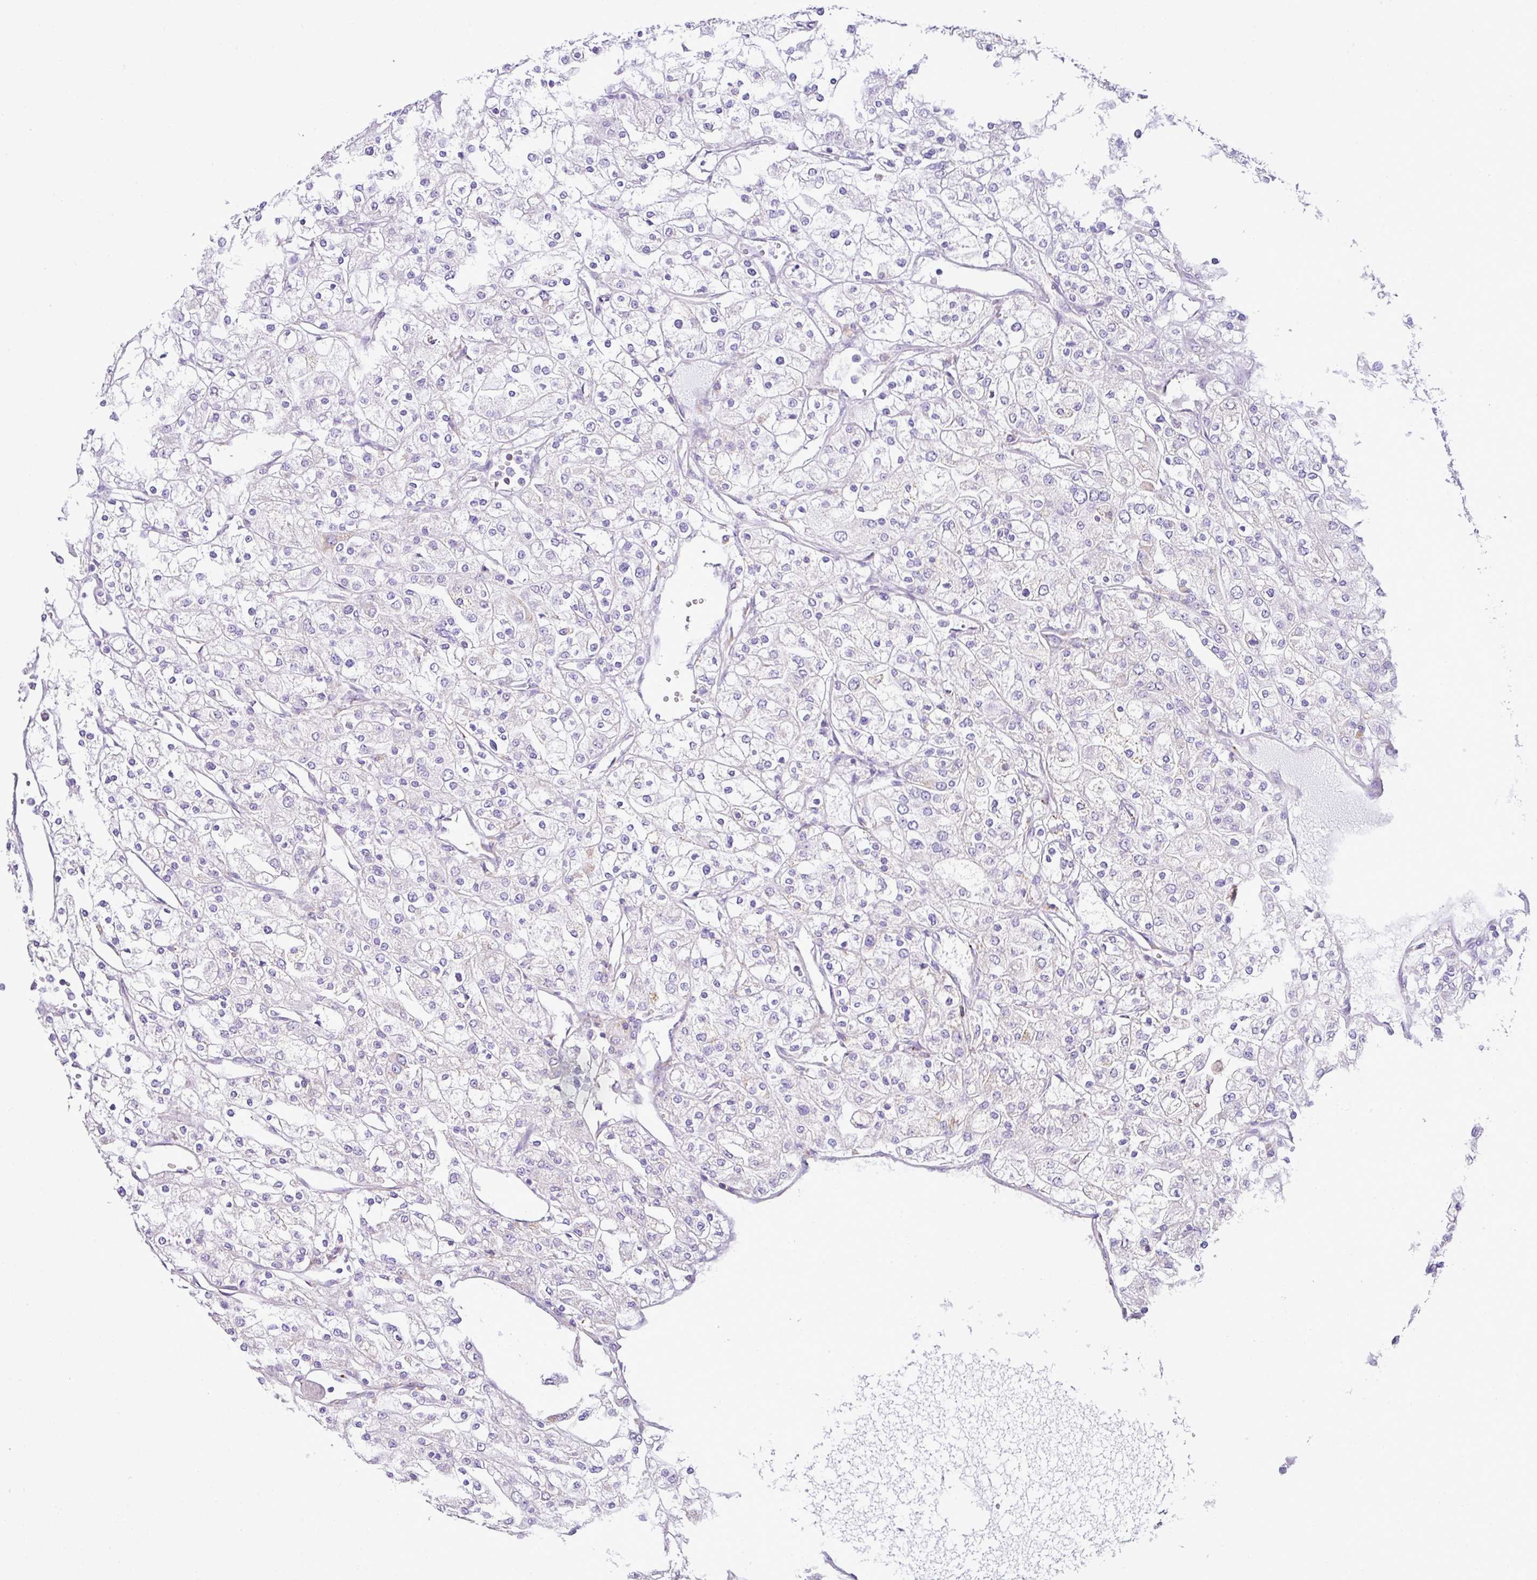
{"staining": {"intensity": "negative", "quantity": "none", "location": "none"}, "tissue": "renal cancer", "cell_type": "Tumor cells", "image_type": "cancer", "snomed": [{"axis": "morphology", "description": "Adenocarcinoma, NOS"}, {"axis": "topography", "description": "Kidney"}], "caption": "This is an immunohistochemistry (IHC) micrograph of adenocarcinoma (renal). There is no positivity in tumor cells.", "gene": "PGAP4", "patient": {"sex": "male", "age": 80}}